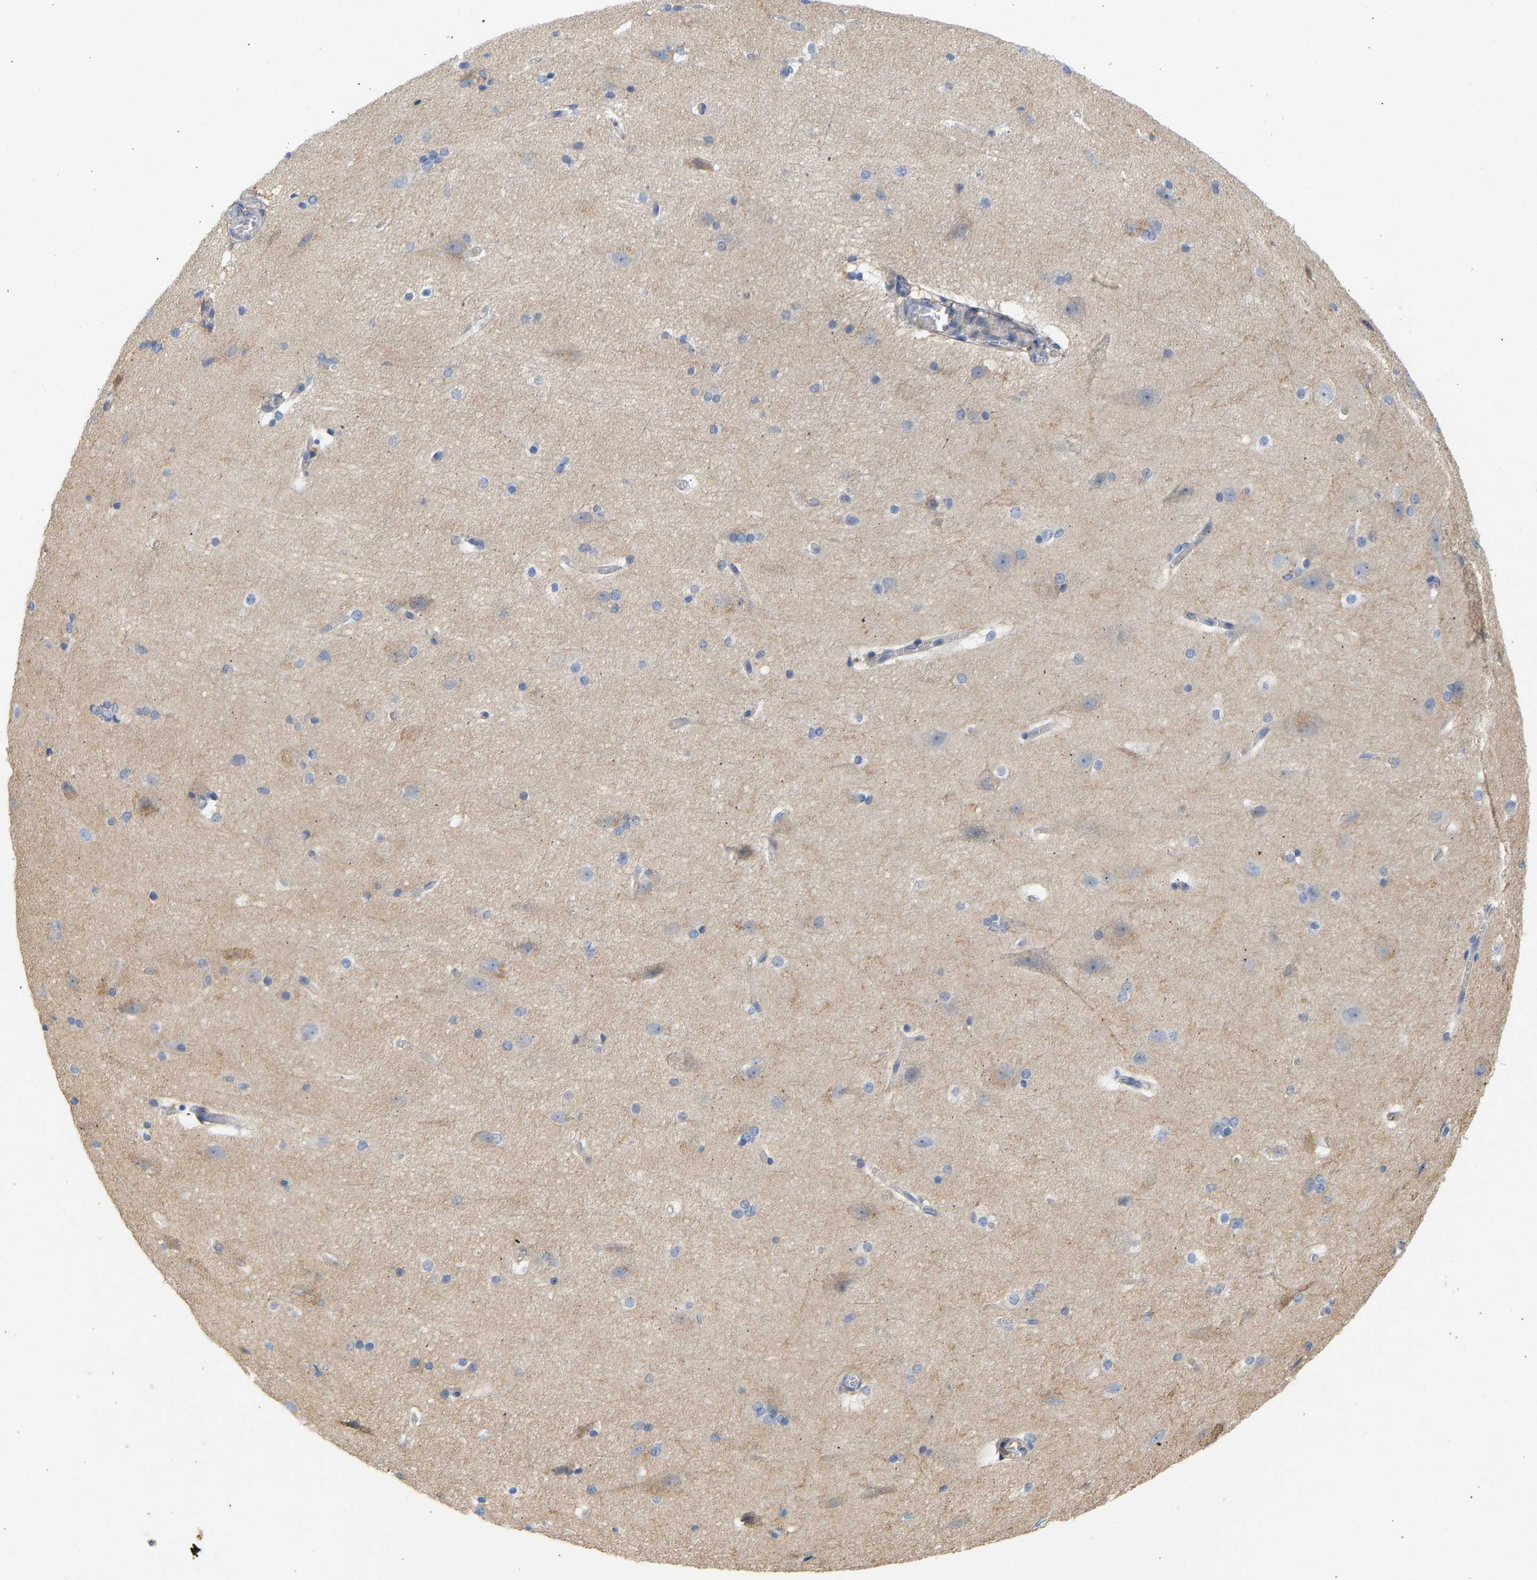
{"staining": {"intensity": "negative", "quantity": "none", "location": "none"}, "tissue": "cerebral cortex", "cell_type": "Endothelial cells", "image_type": "normal", "snomed": [{"axis": "morphology", "description": "Normal tissue, NOS"}, {"axis": "topography", "description": "Cerebral cortex"}, {"axis": "topography", "description": "Hippocampus"}], "caption": "An immunohistochemistry image of unremarkable cerebral cortex is shown. There is no staining in endothelial cells of cerebral cortex. The staining is performed using DAB (3,3'-diaminobenzidine) brown chromogen with nuclei counter-stained in using hematoxylin.", "gene": "BVES", "patient": {"sex": "female", "age": 19}}